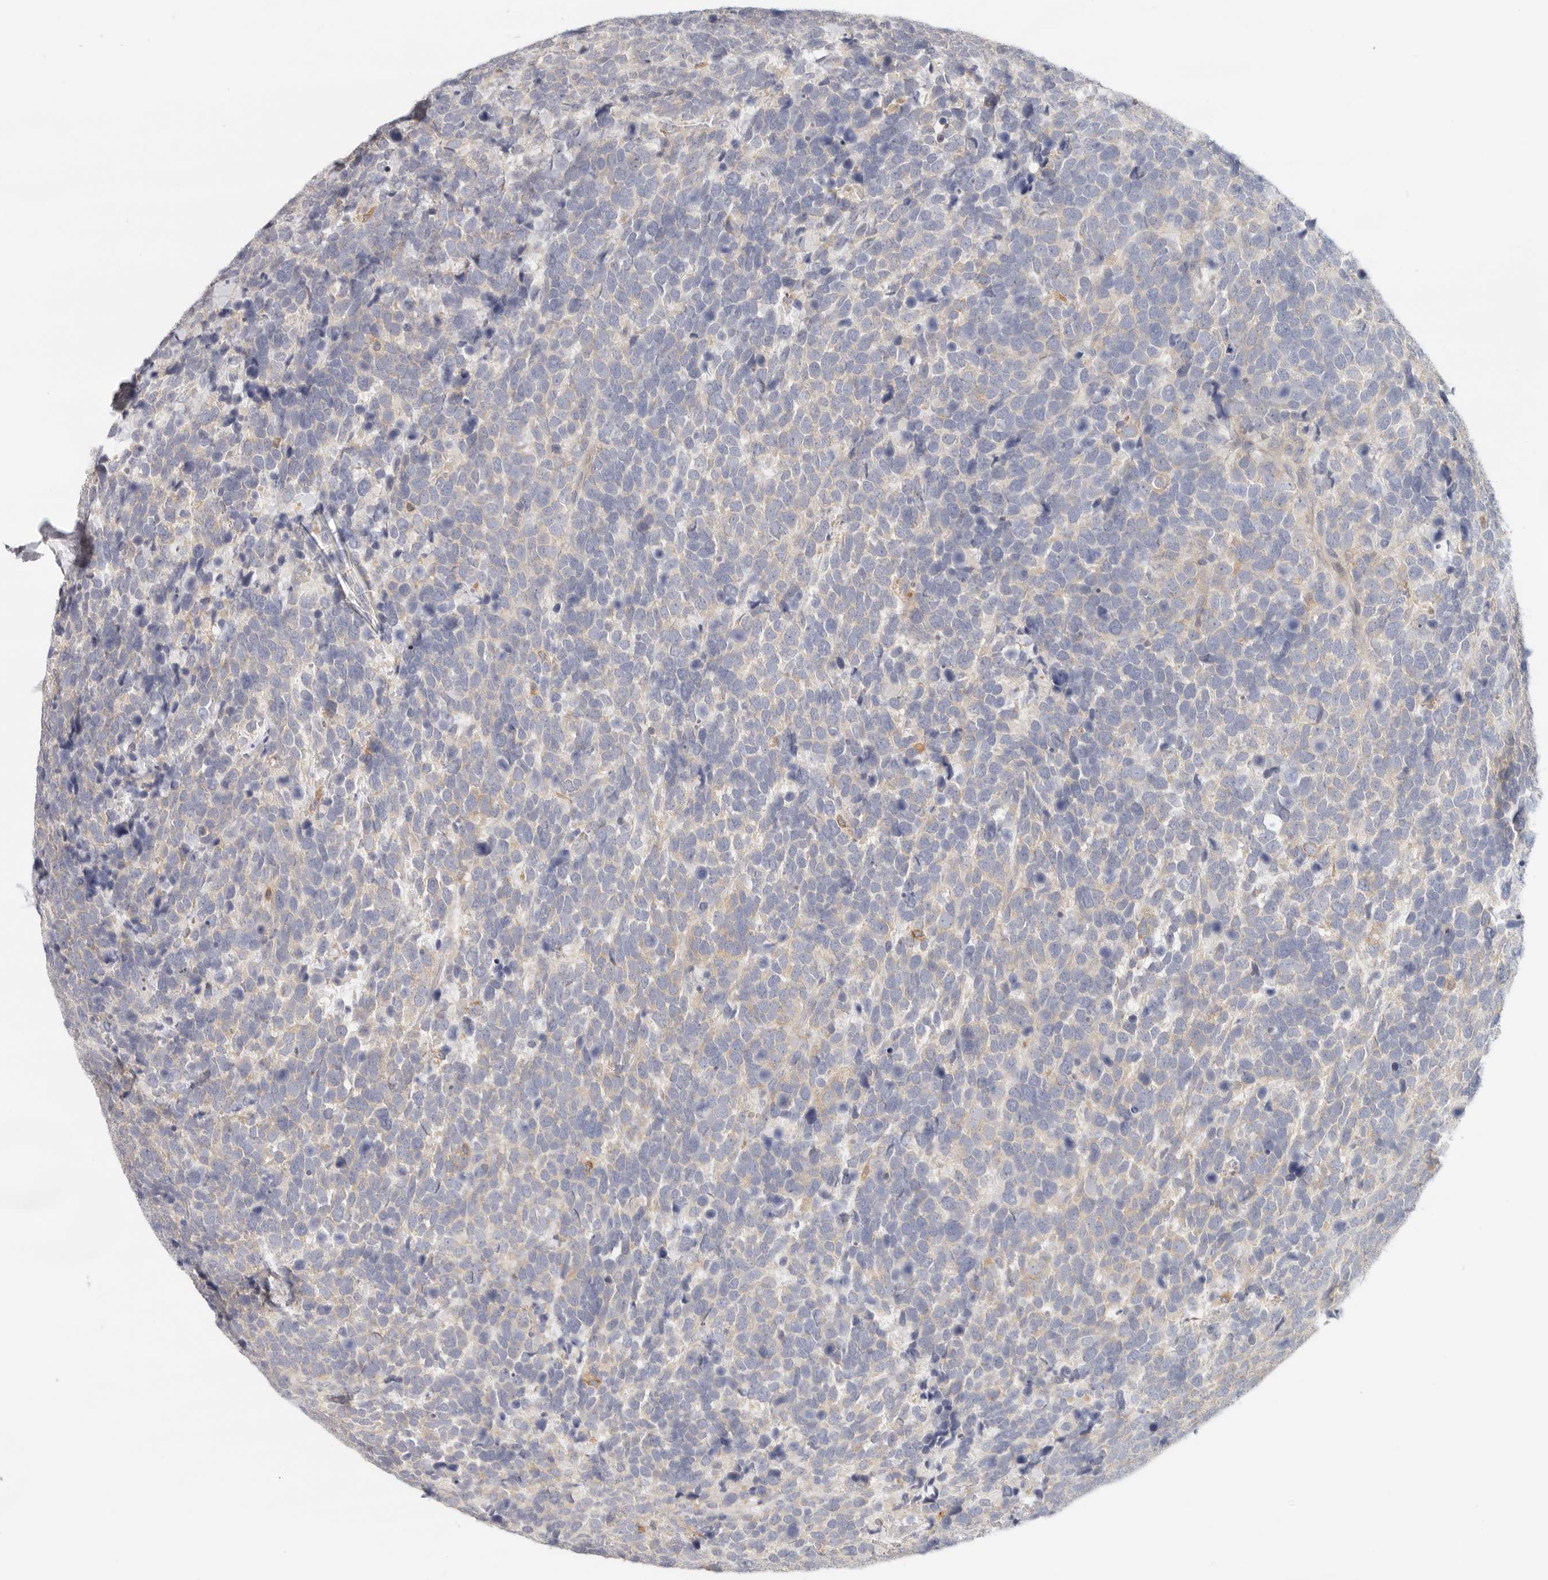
{"staining": {"intensity": "negative", "quantity": "none", "location": "none"}, "tissue": "urothelial cancer", "cell_type": "Tumor cells", "image_type": "cancer", "snomed": [{"axis": "morphology", "description": "Urothelial carcinoma, High grade"}, {"axis": "topography", "description": "Urinary bladder"}], "caption": "Human urothelial cancer stained for a protein using immunohistochemistry (IHC) displays no expression in tumor cells.", "gene": "ANXA9", "patient": {"sex": "female", "age": 82}}